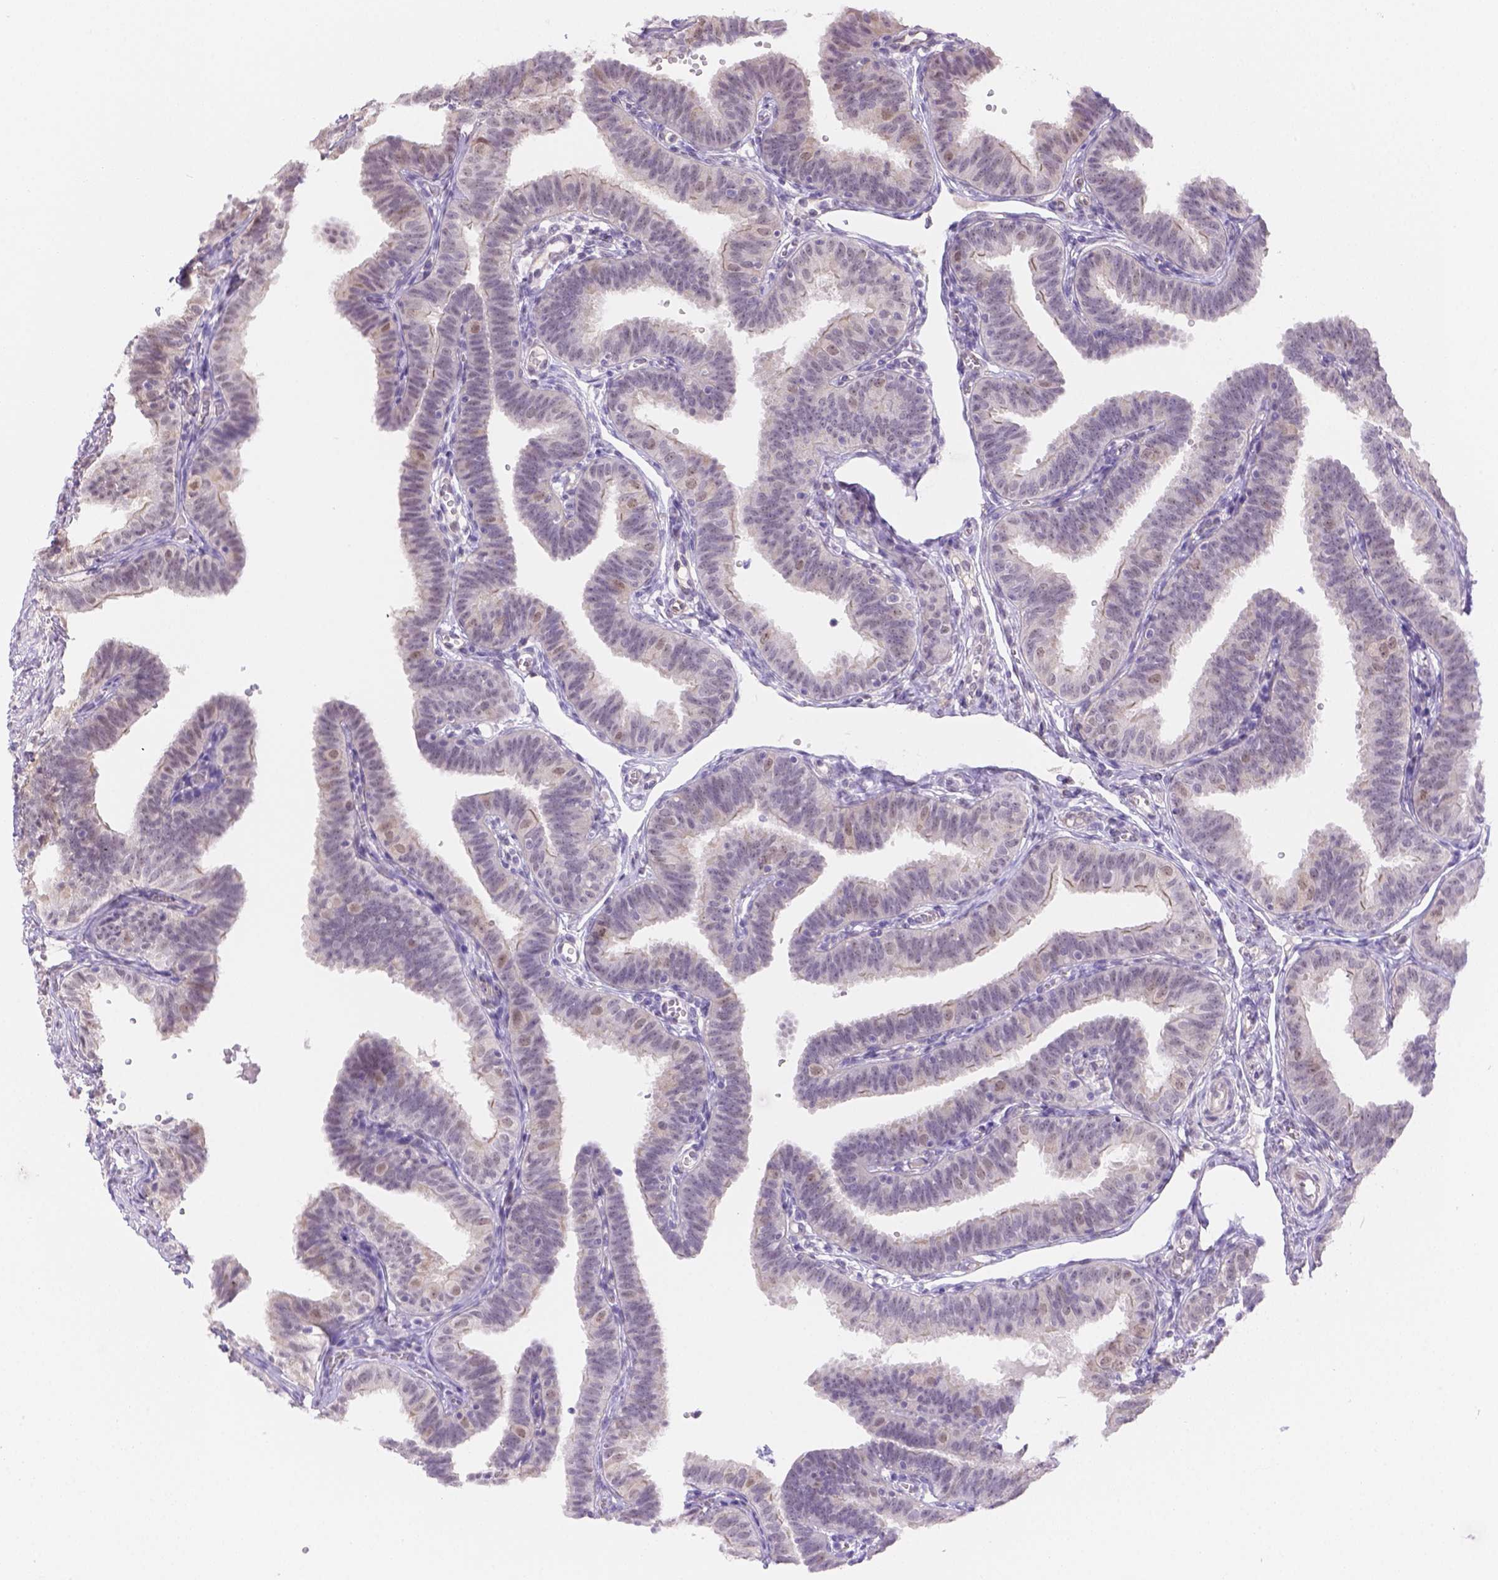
{"staining": {"intensity": "moderate", "quantity": "<25%", "location": "nuclear"}, "tissue": "fallopian tube", "cell_type": "Glandular cells", "image_type": "normal", "snomed": [{"axis": "morphology", "description": "Normal tissue, NOS"}, {"axis": "topography", "description": "Fallopian tube"}], "caption": "Immunohistochemistry of unremarkable fallopian tube shows low levels of moderate nuclear positivity in about <25% of glandular cells. The protein of interest is shown in brown color, while the nuclei are stained blue.", "gene": "NXPE2", "patient": {"sex": "female", "age": 25}}